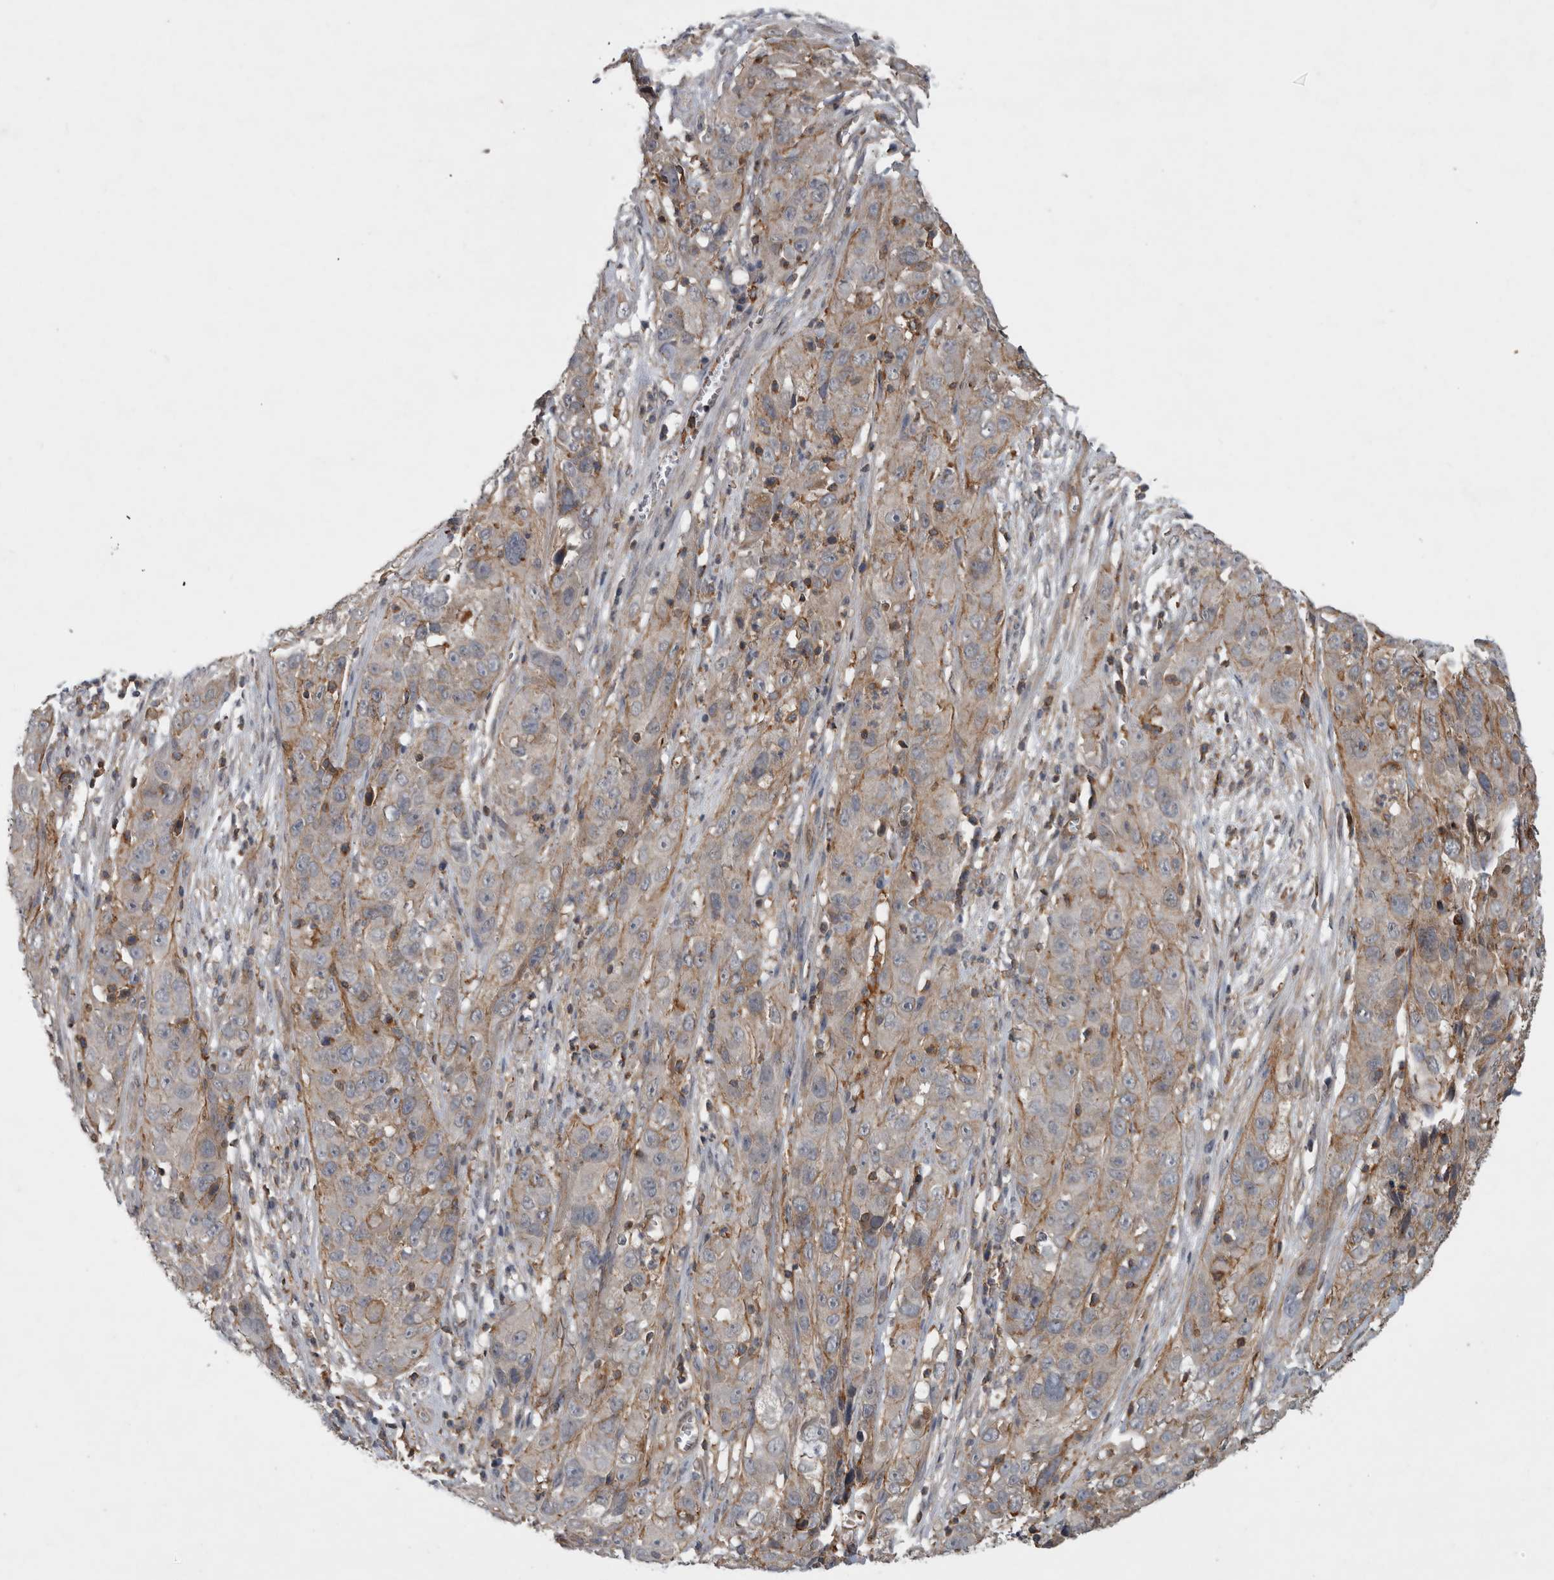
{"staining": {"intensity": "negative", "quantity": "none", "location": "none"}, "tissue": "cervical cancer", "cell_type": "Tumor cells", "image_type": "cancer", "snomed": [{"axis": "morphology", "description": "Squamous cell carcinoma, NOS"}, {"axis": "topography", "description": "Cervix"}], "caption": "DAB (3,3'-diaminobenzidine) immunohistochemical staining of cervical cancer (squamous cell carcinoma) displays no significant staining in tumor cells.", "gene": "SPATA48", "patient": {"sex": "female", "age": 32}}